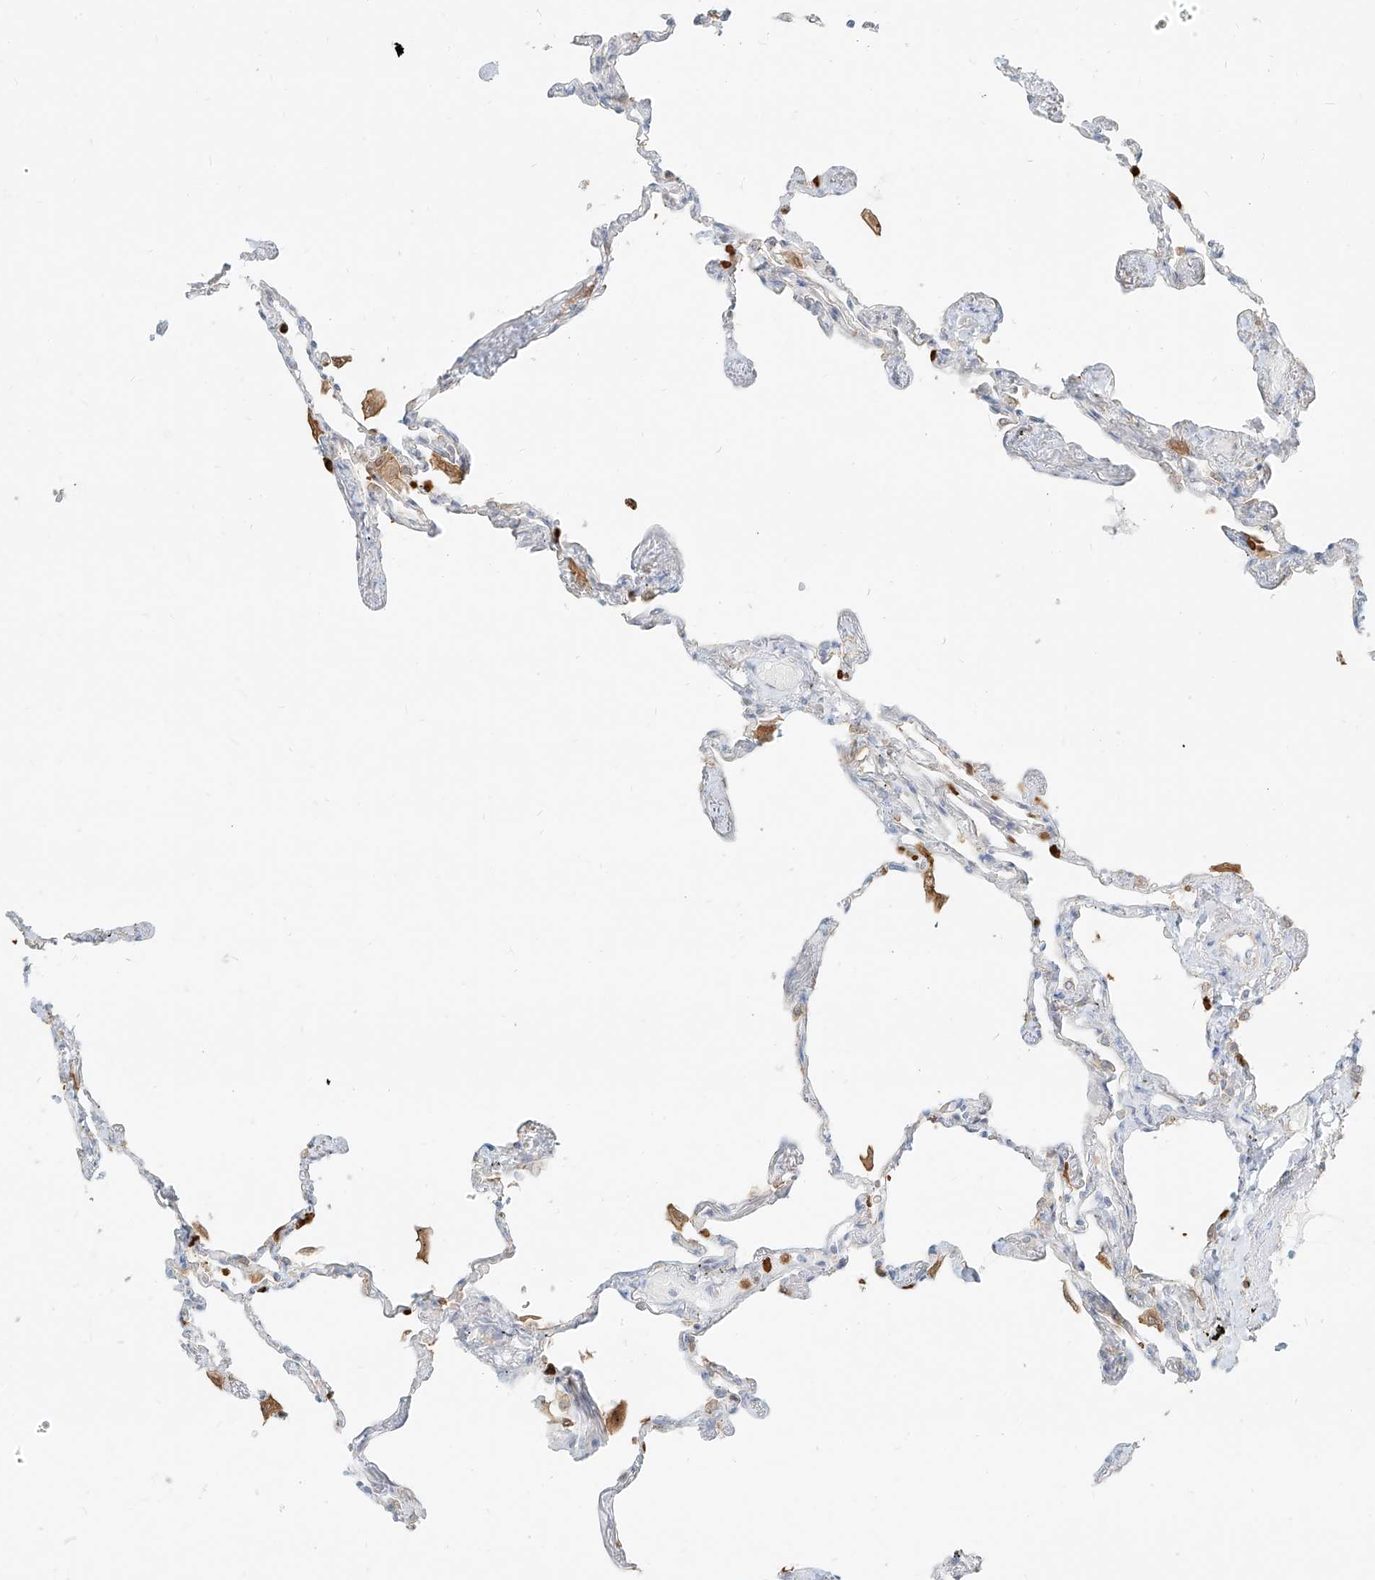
{"staining": {"intensity": "negative", "quantity": "none", "location": "none"}, "tissue": "lung", "cell_type": "Alveolar cells", "image_type": "normal", "snomed": [{"axis": "morphology", "description": "Normal tissue, NOS"}, {"axis": "topography", "description": "Lung"}], "caption": "This is an IHC histopathology image of benign human lung. There is no staining in alveolar cells.", "gene": "PGD", "patient": {"sex": "female", "age": 67}}